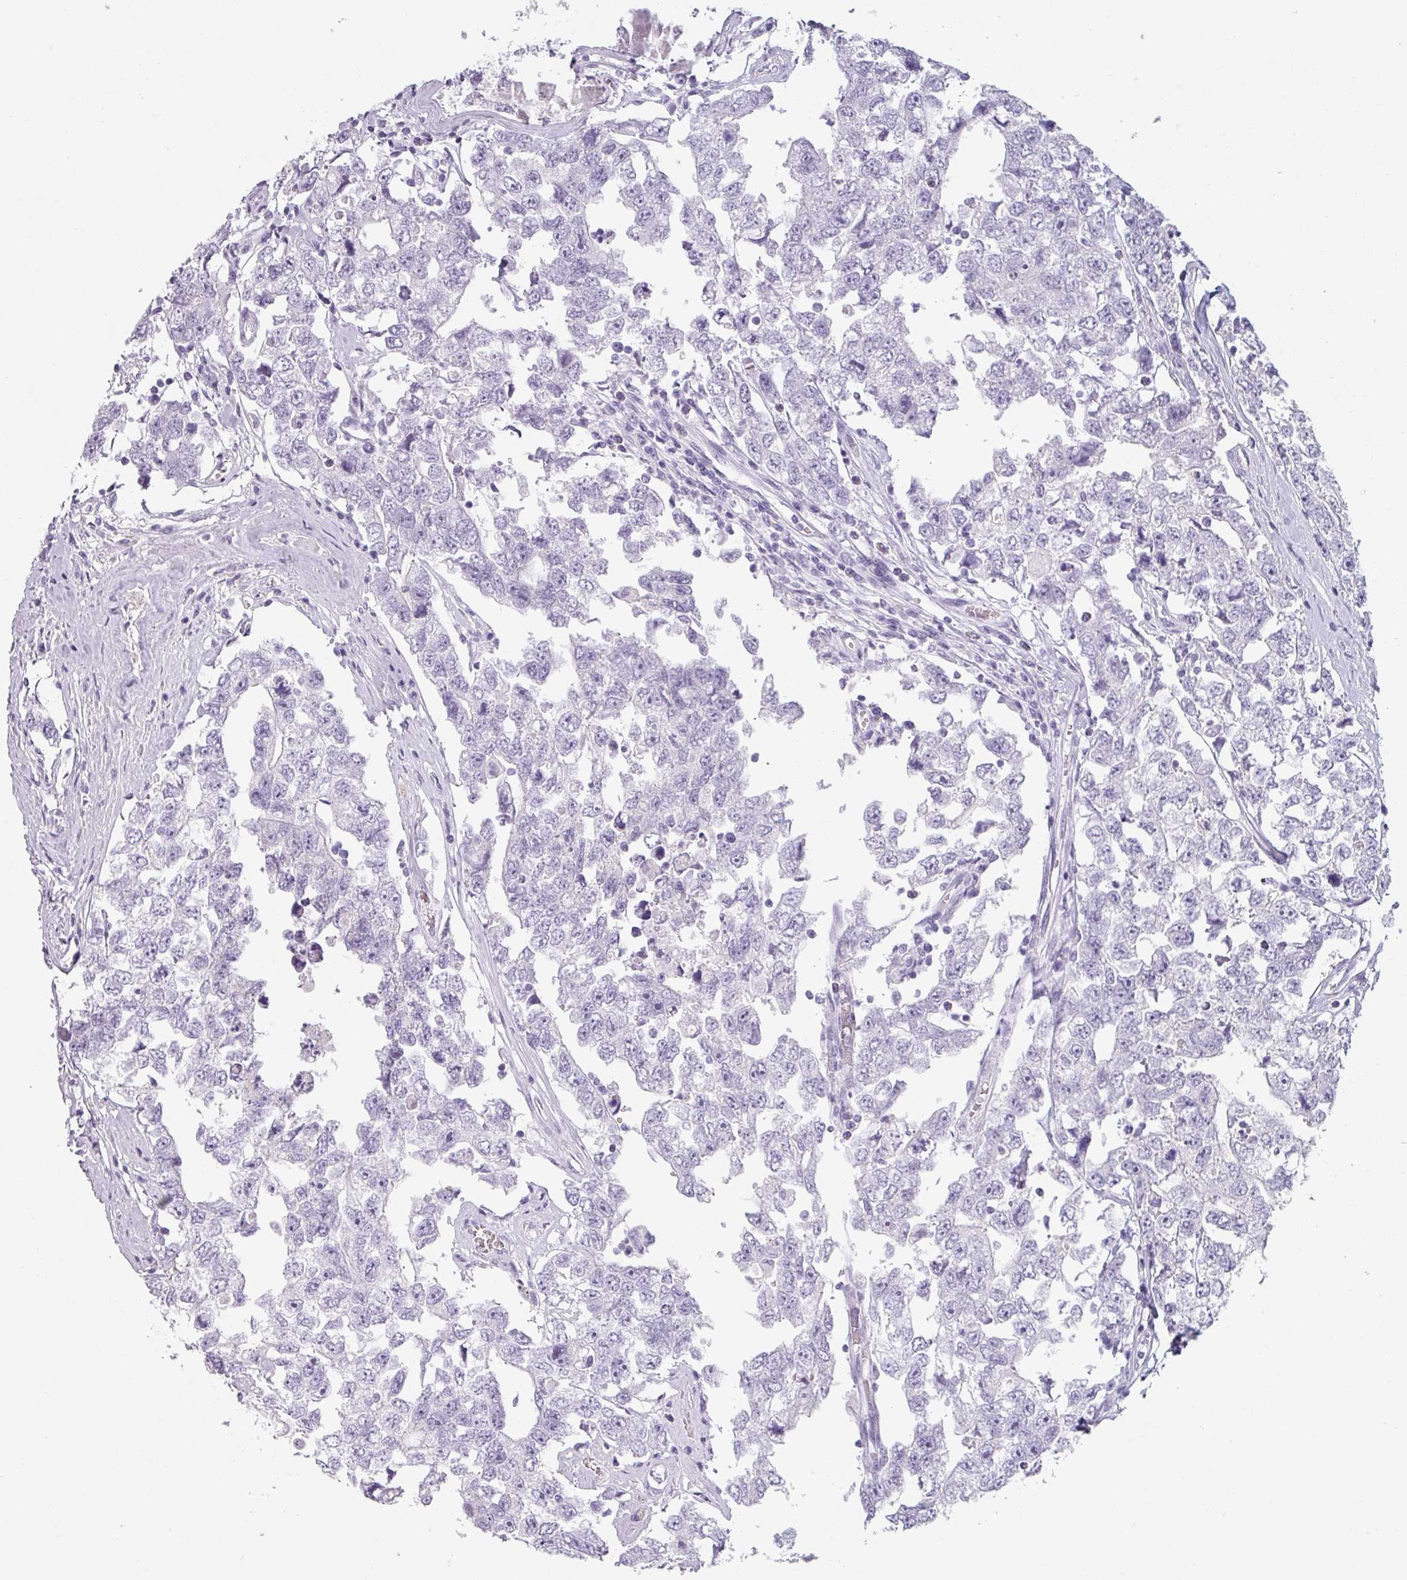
{"staining": {"intensity": "negative", "quantity": "none", "location": "none"}, "tissue": "testis cancer", "cell_type": "Tumor cells", "image_type": "cancer", "snomed": [{"axis": "morphology", "description": "Carcinoma, Embryonal, NOS"}, {"axis": "topography", "description": "Testis"}], "caption": "IHC of testis cancer (embryonal carcinoma) displays no positivity in tumor cells.", "gene": "SFTPA1", "patient": {"sex": "male", "age": 22}}